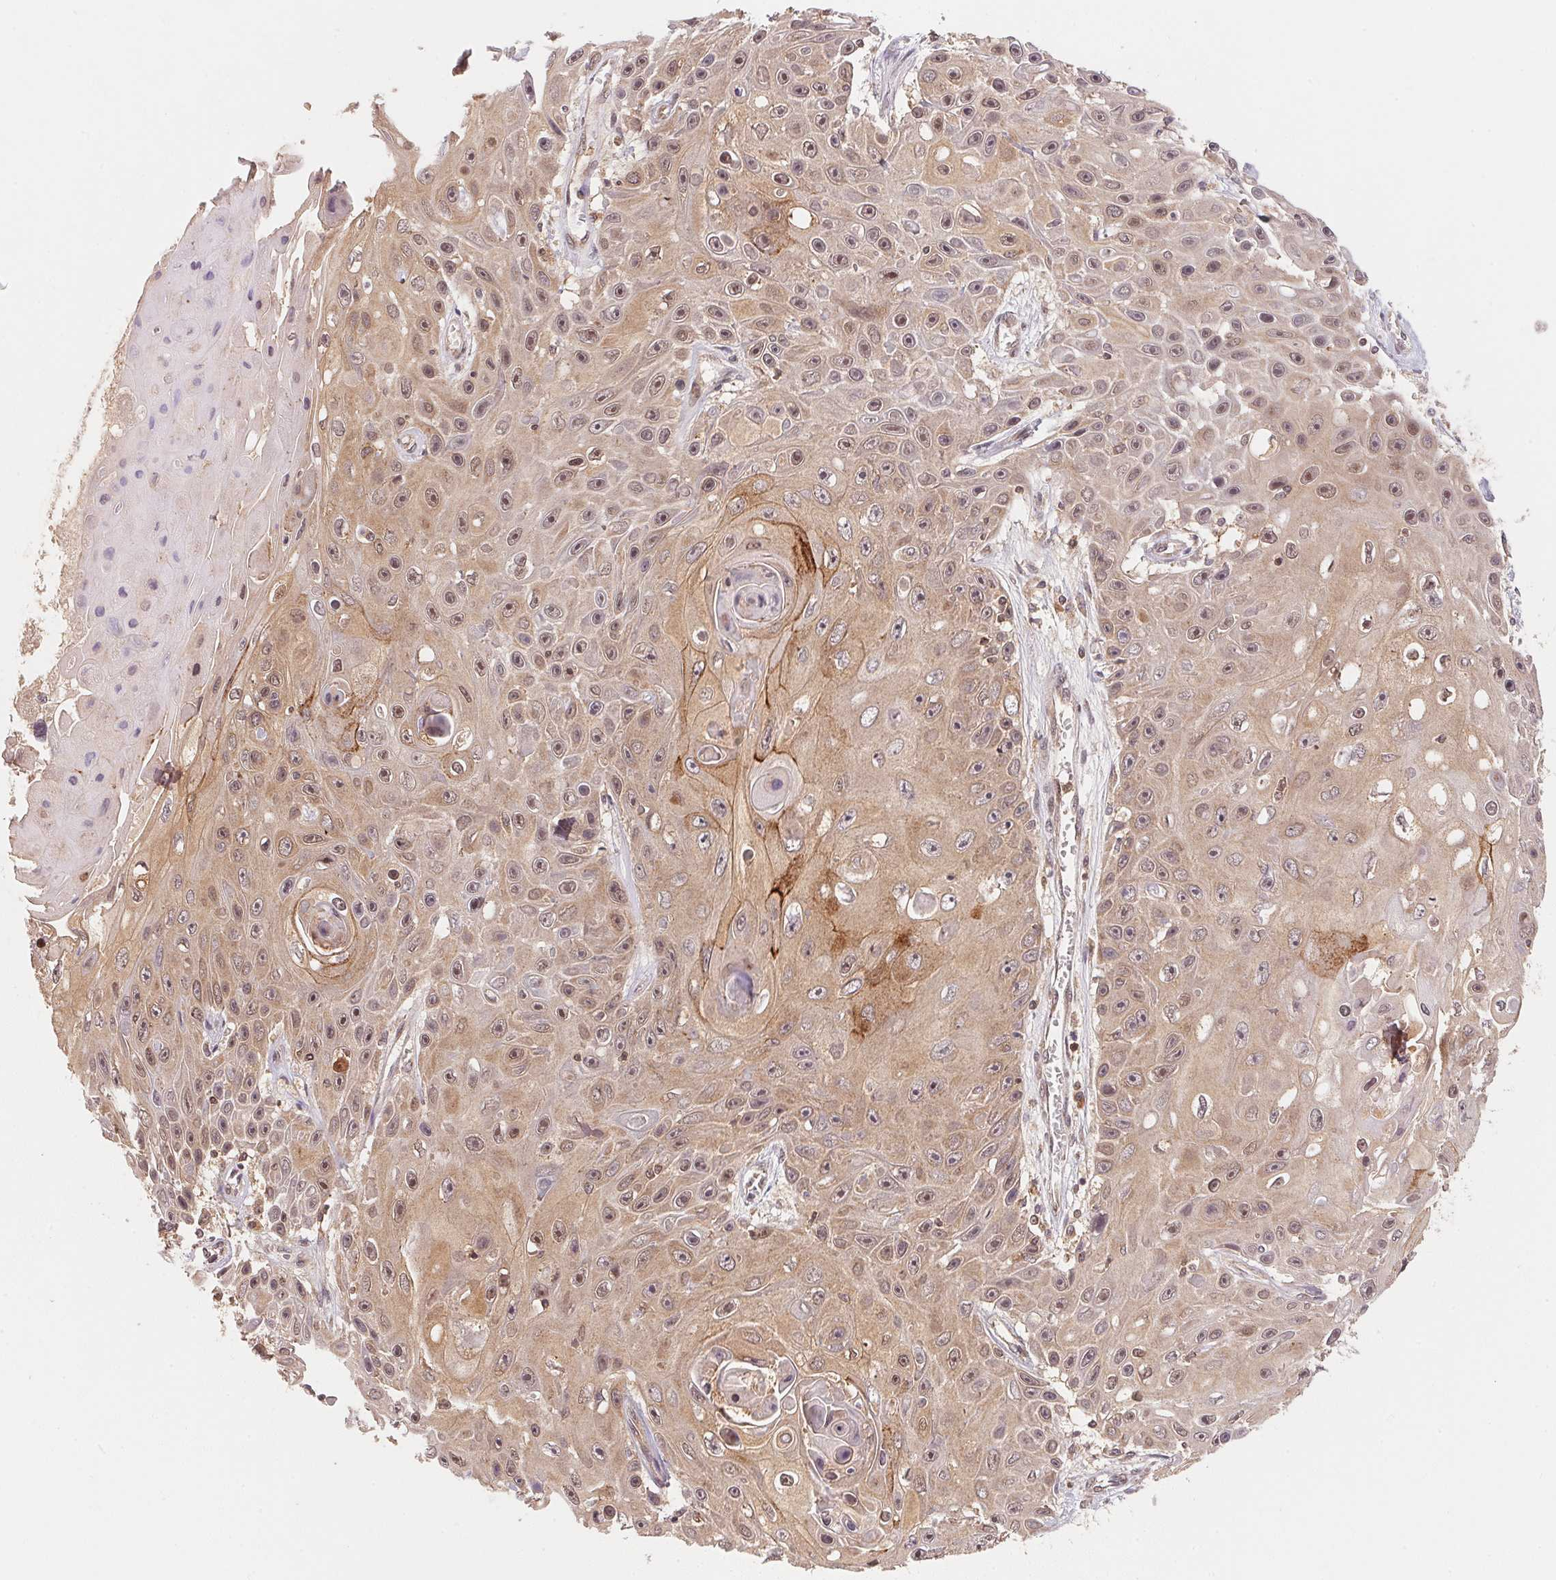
{"staining": {"intensity": "moderate", "quantity": "<25%", "location": "cytoplasmic/membranous,nuclear"}, "tissue": "skin cancer", "cell_type": "Tumor cells", "image_type": "cancer", "snomed": [{"axis": "morphology", "description": "Squamous cell carcinoma, NOS"}, {"axis": "topography", "description": "Skin"}], "caption": "This is an image of immunohistochemistry (IHC) staining of skin cancer (squamous cell carcinoma), which shows moderate positivity in the cytoplasmic/membranous and nuclear of tumor cells.", "gene": "CCDC102B", "patient": {"sex": "male", "age": 82}}